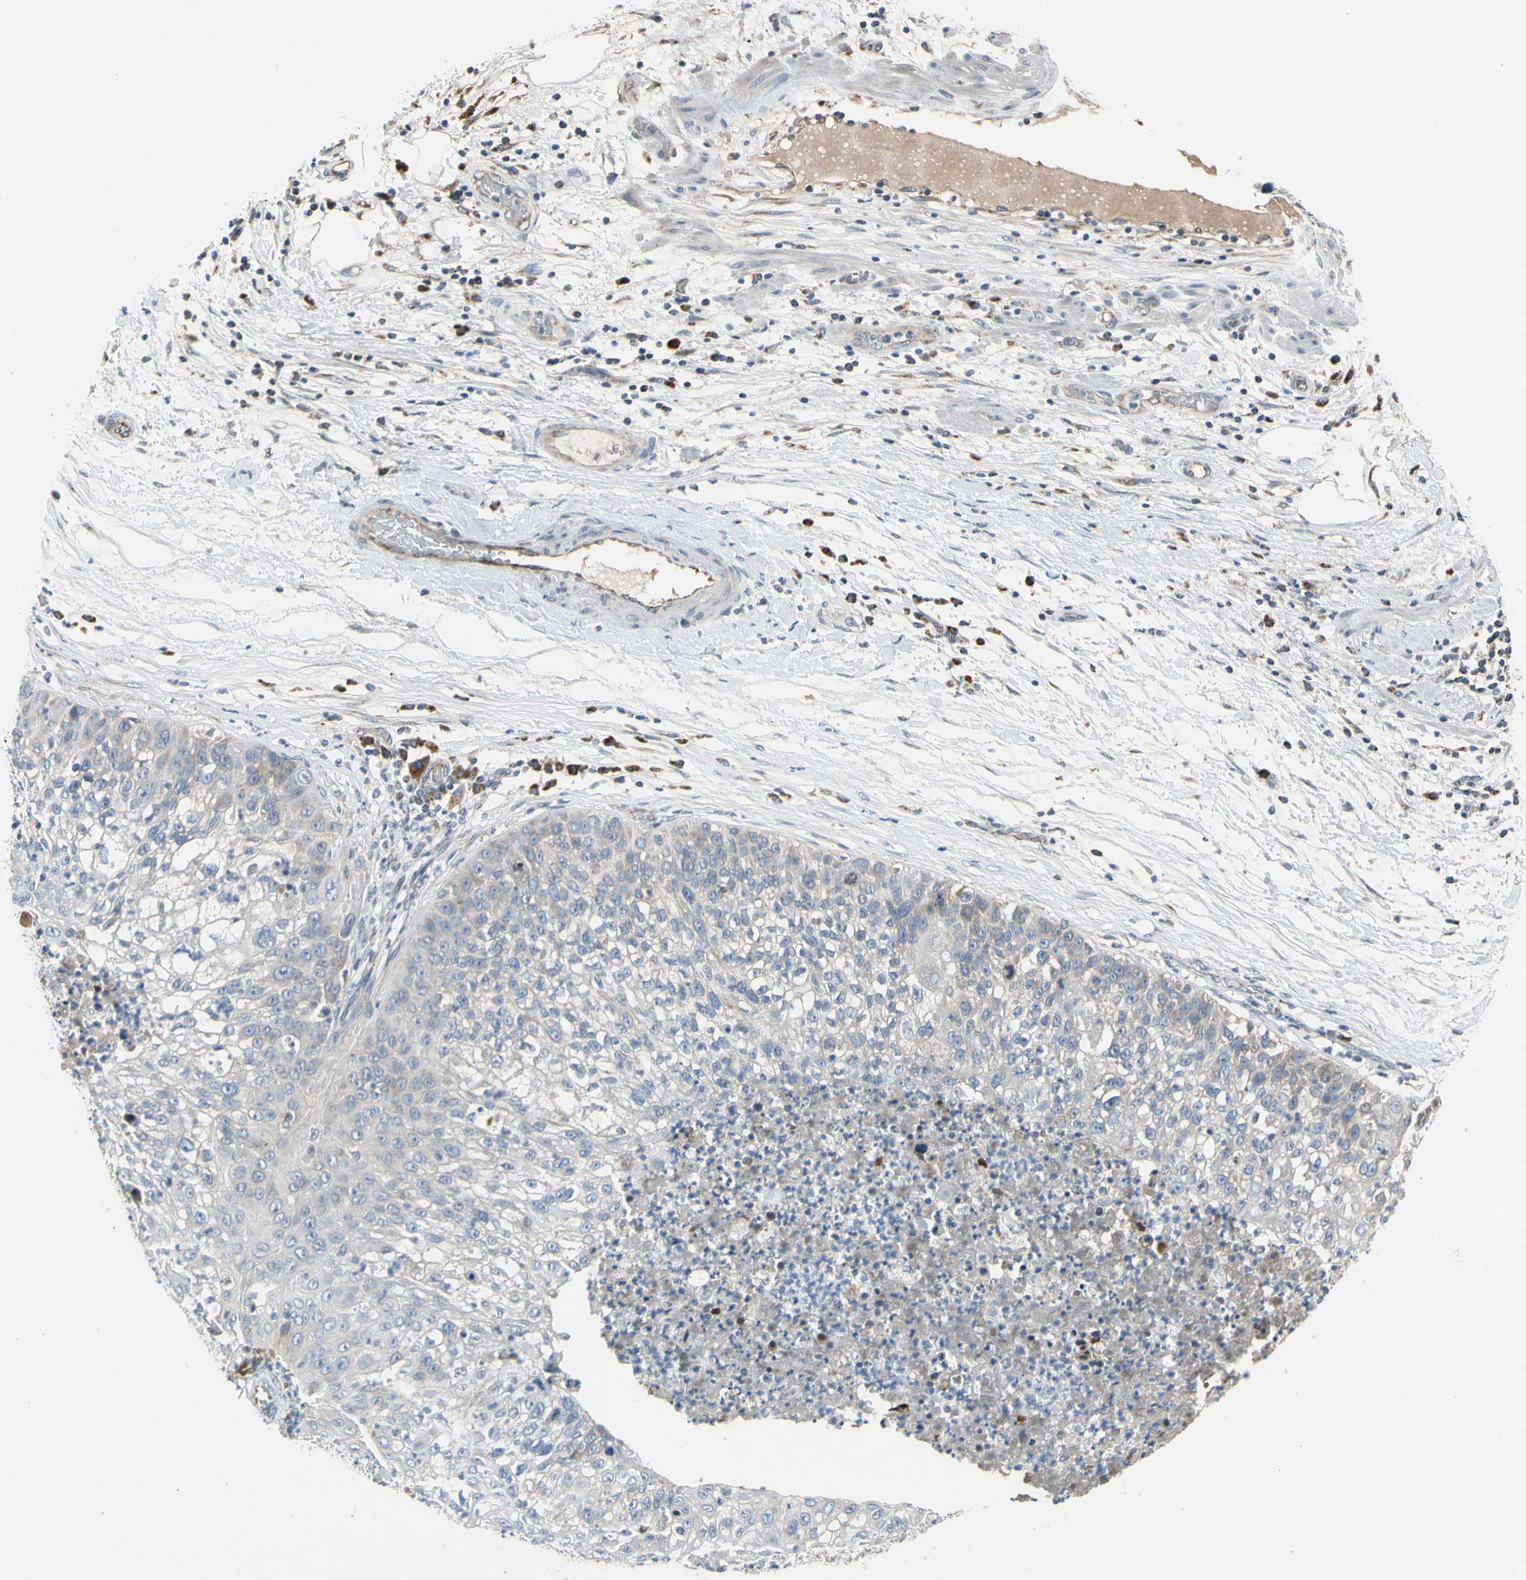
{"staining": {"intensity": "negative", "quantity": "none", "location": "none"}, "tissue": "lung cancer", "cell_type": "Tumor cells", "image_type": "cancer", "snomed": [{"axis": "morphology", "description": "Inflammation, NOS"}, {"axis": "morphology", "description": "Squamous cell carcinoma, NOS"}, {"axis": "topography", "description": "Lymph node"}, {"axis": "topography", "description": "Soft tissue"}, {"axis": "topography", "description": "Lung"}], "caption": "High magnification brightfield microscopy of lung cancer (squamous cell carcinoma) stained with DAB (brown) and counterstained with hematoxylin (blue): tumor cells show no significant staining.", "gene": "NPHP3", "patient": {"sex": "male", "age": 66}}